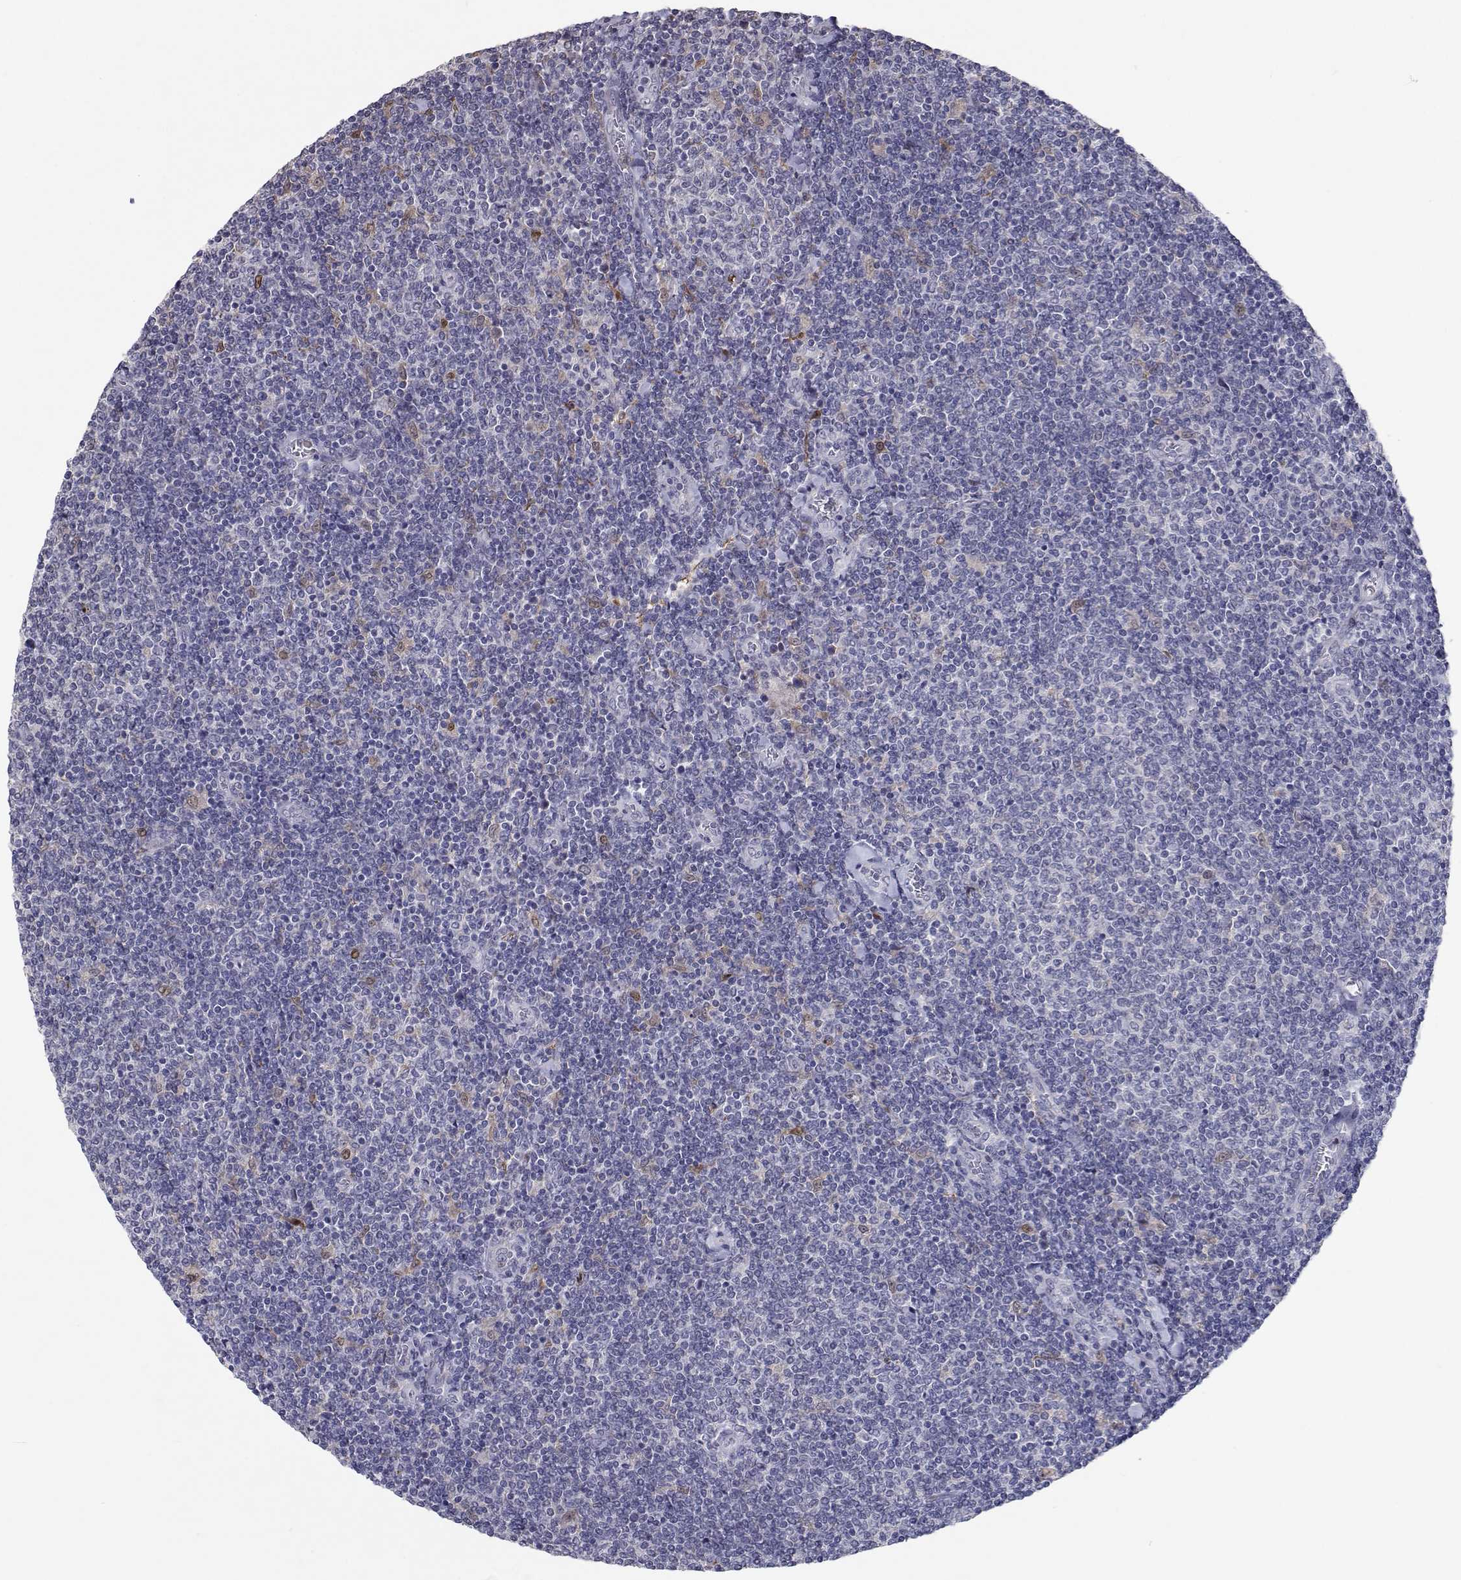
{"staining": {"intensity": "negative", "quantity": "none", "location": "none"}, "tissue": "lymphoma", "cell_type": "Tumor cells", "image_type": "cancer", "snomed": [{"axis": "morphology", "description": "Malignant lymphoma, non-Hodgkin's type, Low grade"}, {"axis": "topography", "description": "Lymph node"}], "caption": "Lymphoma was stained to show a protein in brown. There is no significant expression in tumor cells.", "gene": "RBPJL", "patient": {"sex": "male", "age": 52}}